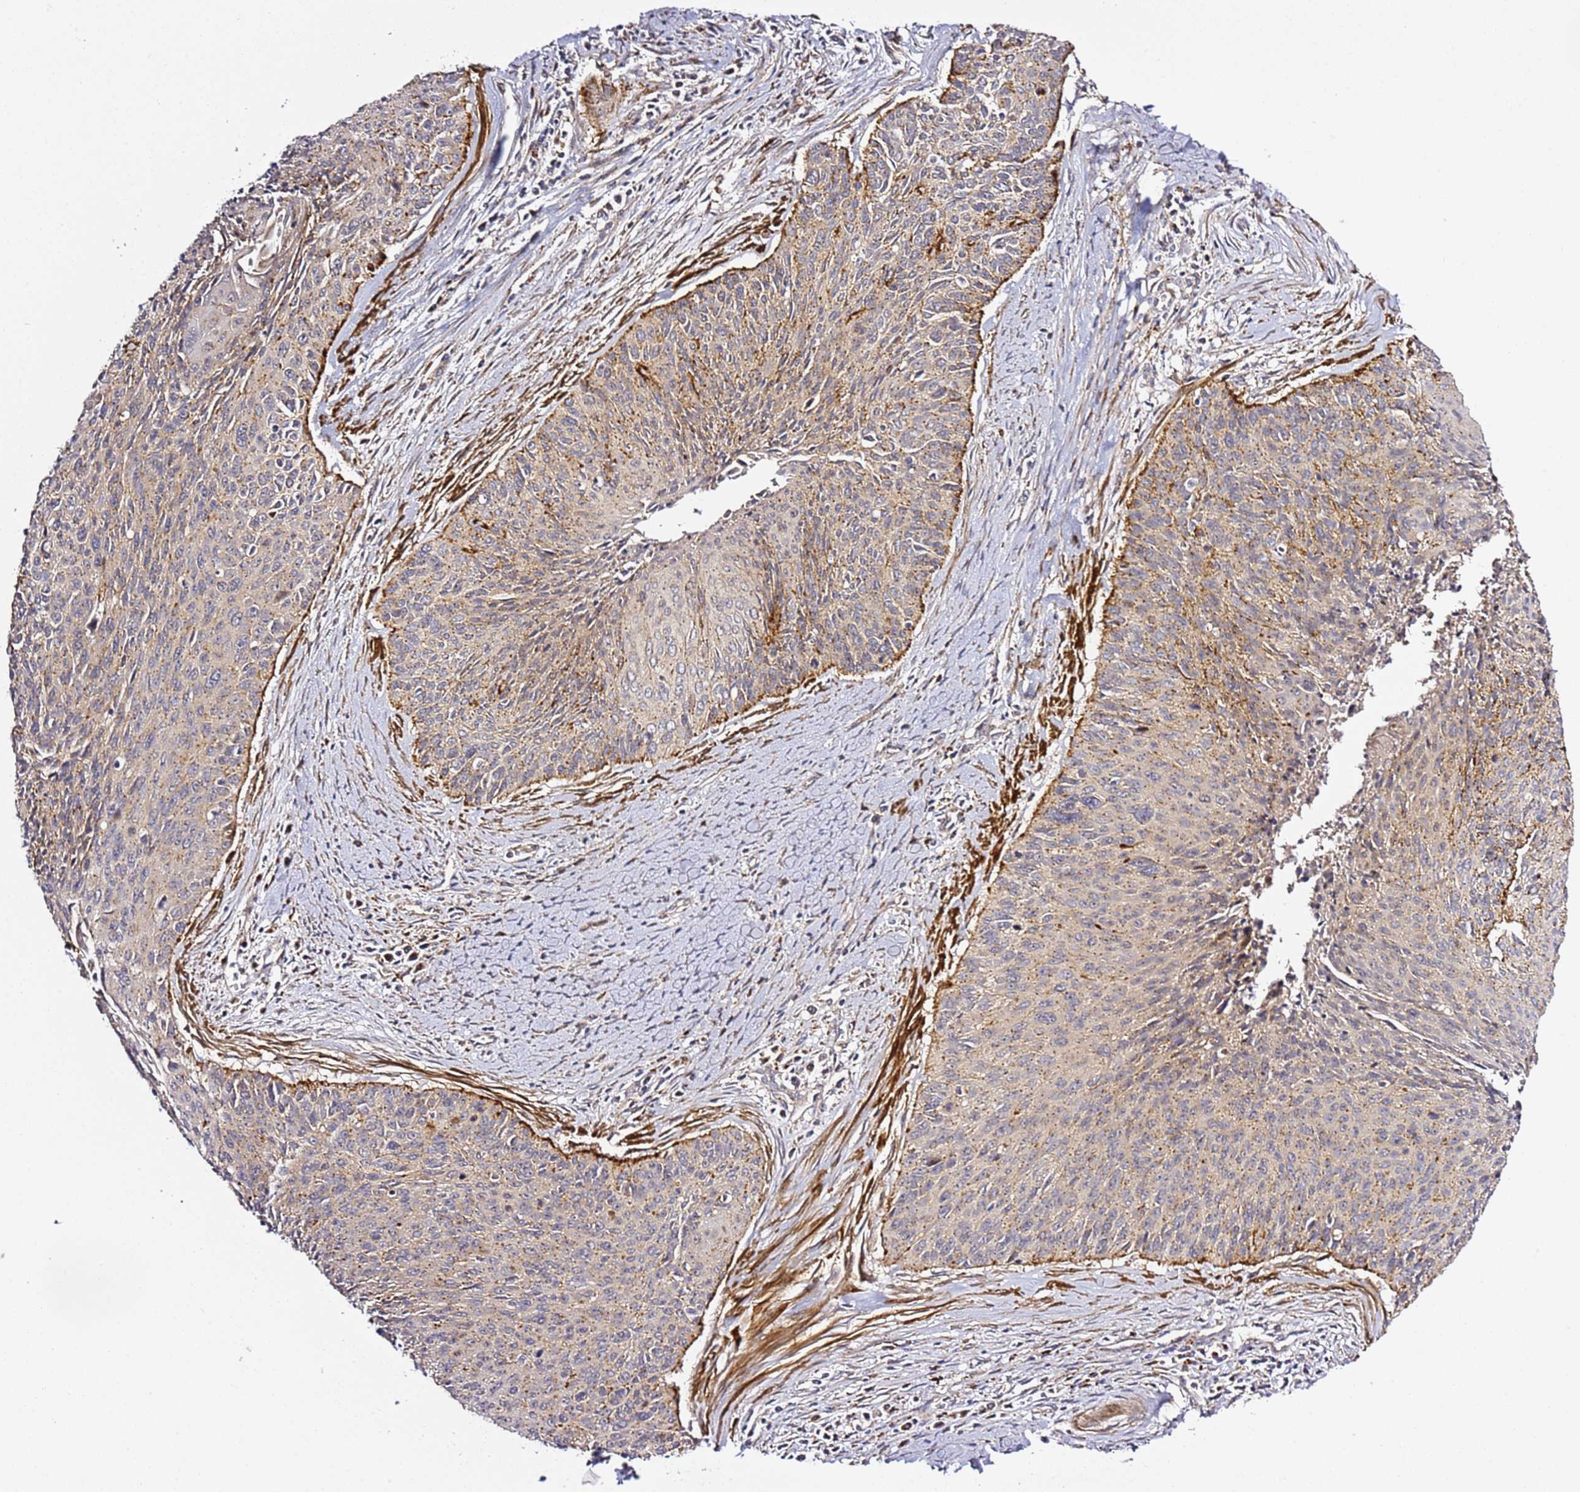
{"staining": {"intensity": "weak", "quantity": ">75%", "location": "cytoplasmic/membranous"}, "tissue": "cervical cancer", "cell_type": "Tumor cells", "image_type": "cancer", "snomed": [{"axis": "morphology", "description": "Squamous cell carcinoma, NOS"}, {"axis": "topography", "description": "Cervix"}], "caption": "Protein expression analysis of human cervical cancer (squamous cell carcinoma) reveals weak cytoplasmic/membranous staining in approximately >75% of tumor cells. Using DAB (brown) and hematoxylin (blue) stains, captured at high magnification using brightfield microscopy.", "gene": "PVRIG", "patient": {"sex": "female", "age": 55}}